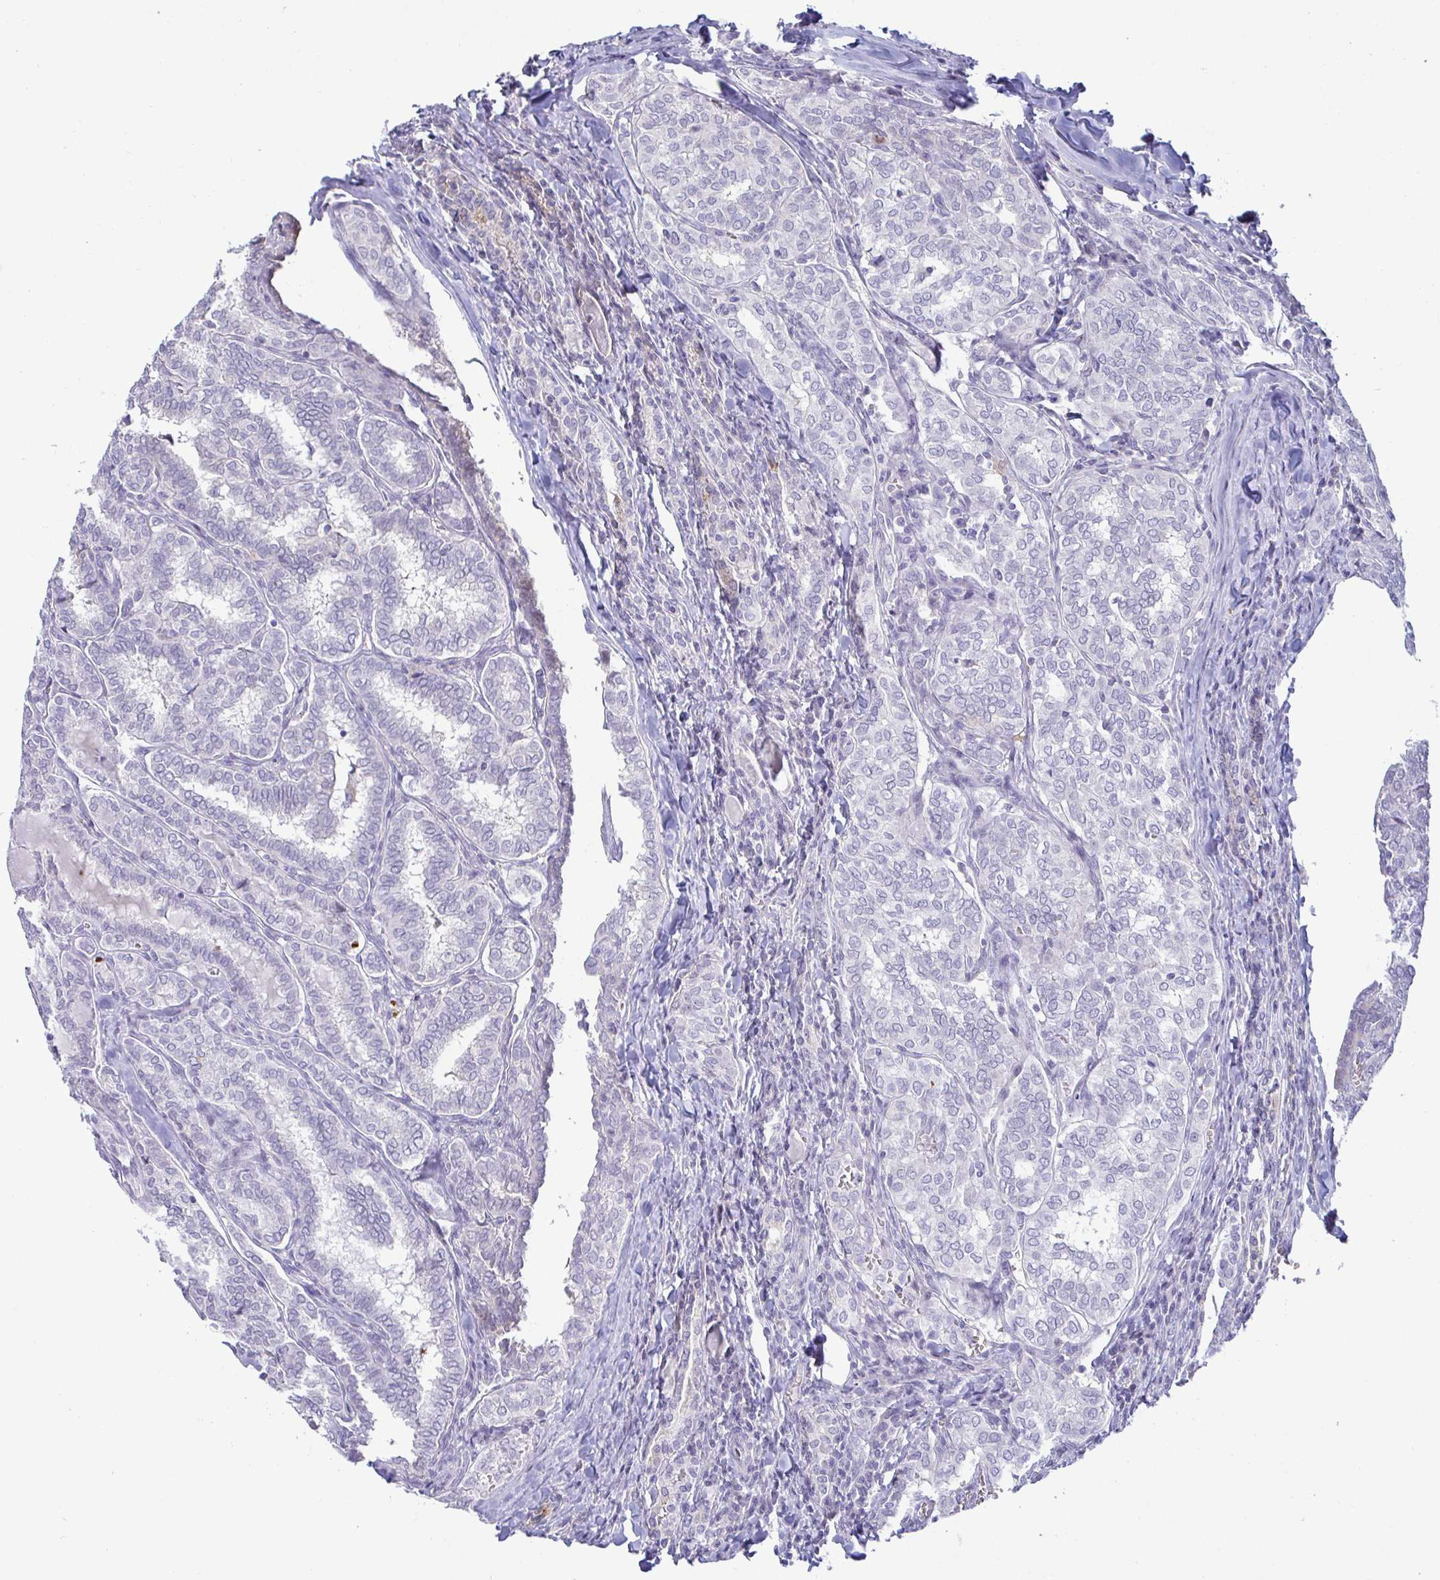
{"staining": {"intensity": "negative", "quantity": "none", "location": "none"}, "tissue": "thyroid cancer", "cell_type": "Tumor cells", "image_type": "cancer", "snomed": [{"axis": "morphology", "description": "Papillary adenocarcinoma, NOS"}, {"axis": "topography", "description": "Thyroid gland"}], "caption": "Tumor cells show no significant staining in thyroid cancer.", "gene": "GSTM1", "patient": {"sex": "female", "age": 30}}